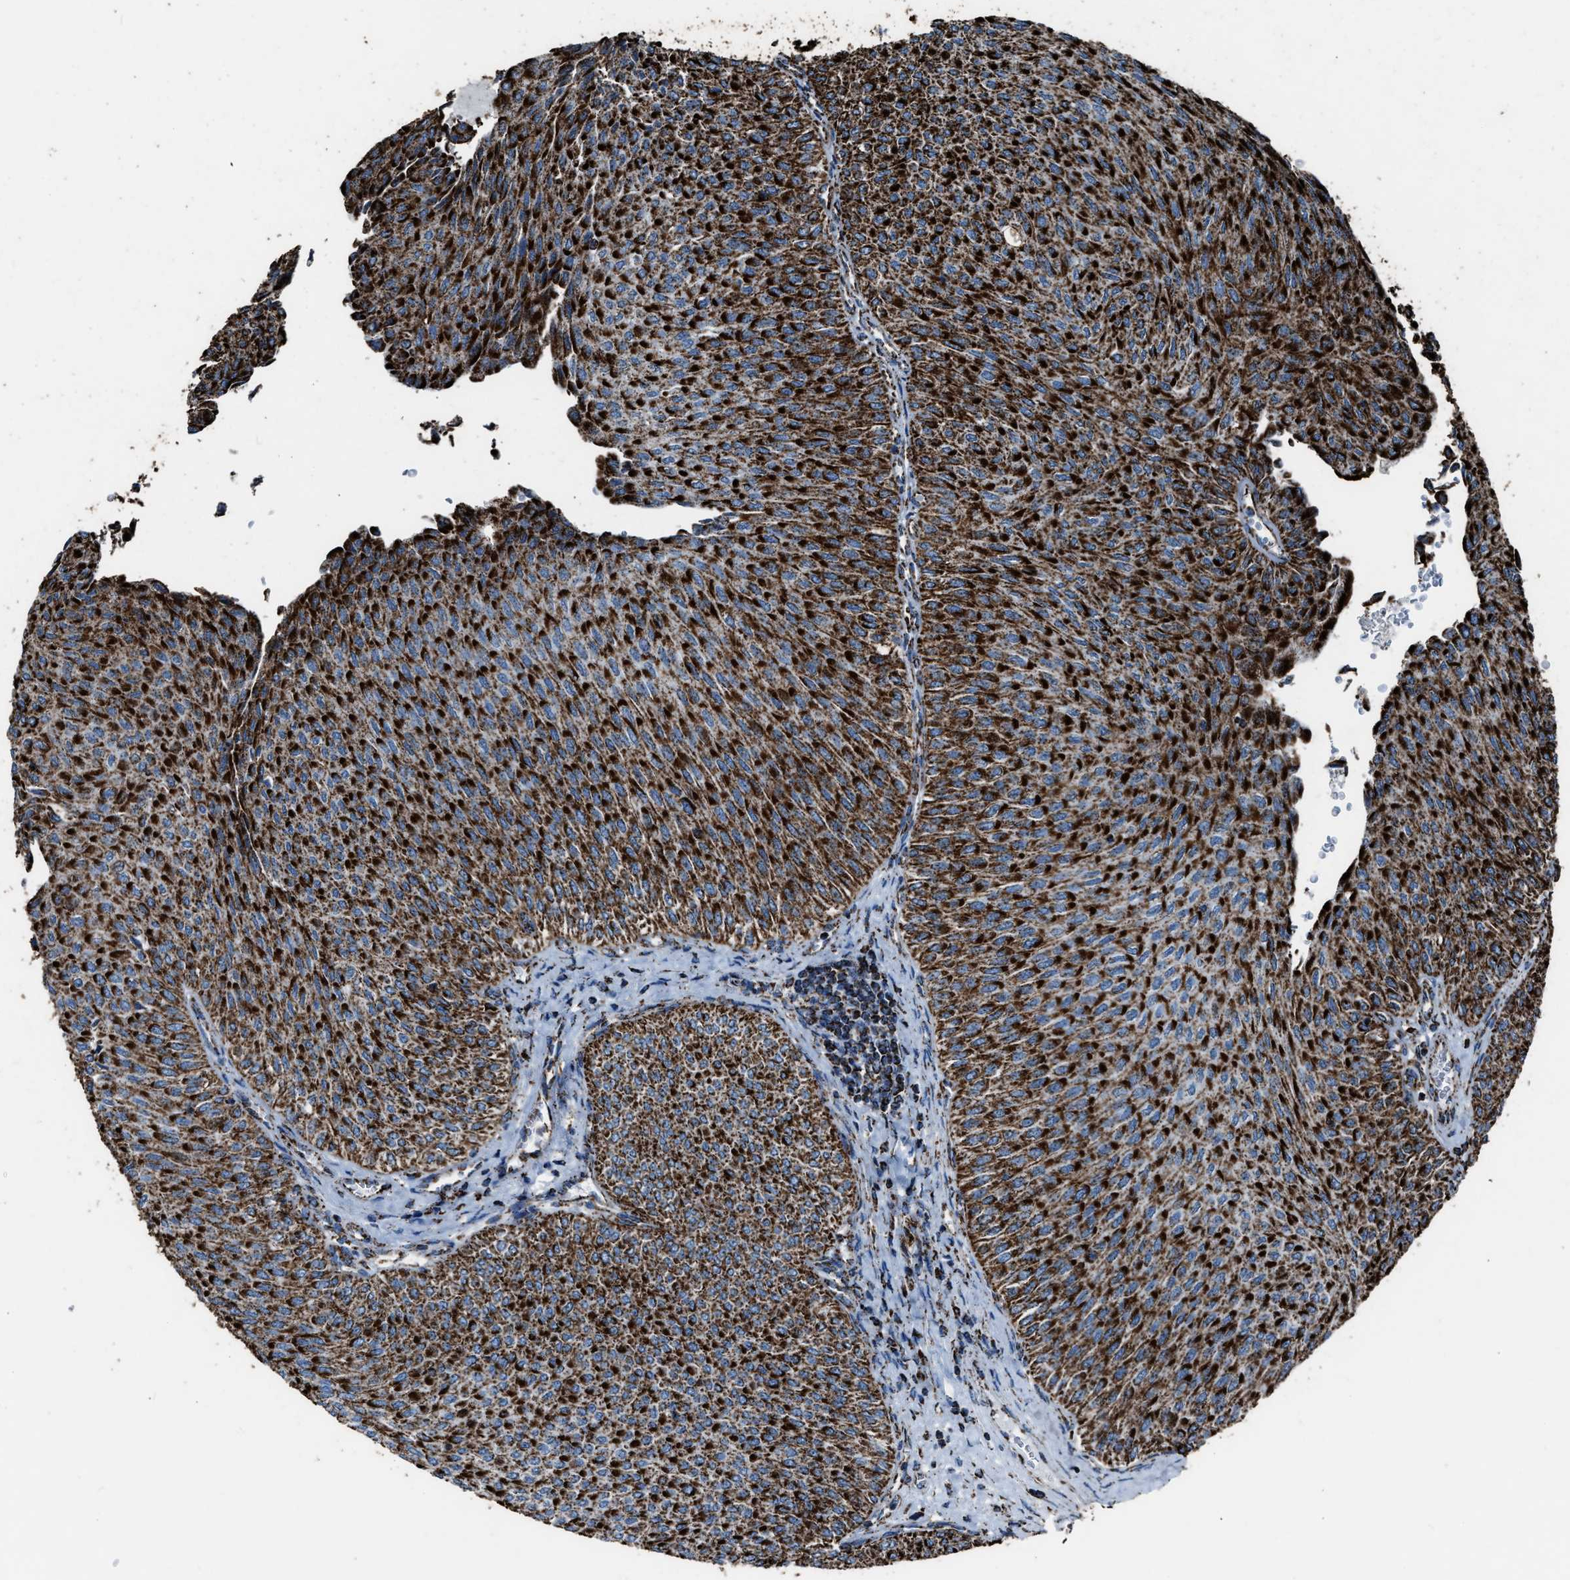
{"staining": {"intensity": "strong", "quantity": ">75%", "location": "cytoplasmic/membranous"}, "tissue": "urothelial cancer", "cell_type": "Tumor cells", "image_type": "cancer", "snomed": [{"axis": "morphology", "description": "Urothelial carcinoma, Low grade"}, {"axis": "topography", "description": "Urinary bladder"}], "caption": "This photomicrograph displays low-grade urothelial carcinoma stained with IHC to label a protein in brown. The cytoplasmic/membranous of tumor cells show strong positivity for the protein. Nuclei are counter-stained blue.", "gene": "MDH2", "patient": {"sex": "male", "age": 78}}